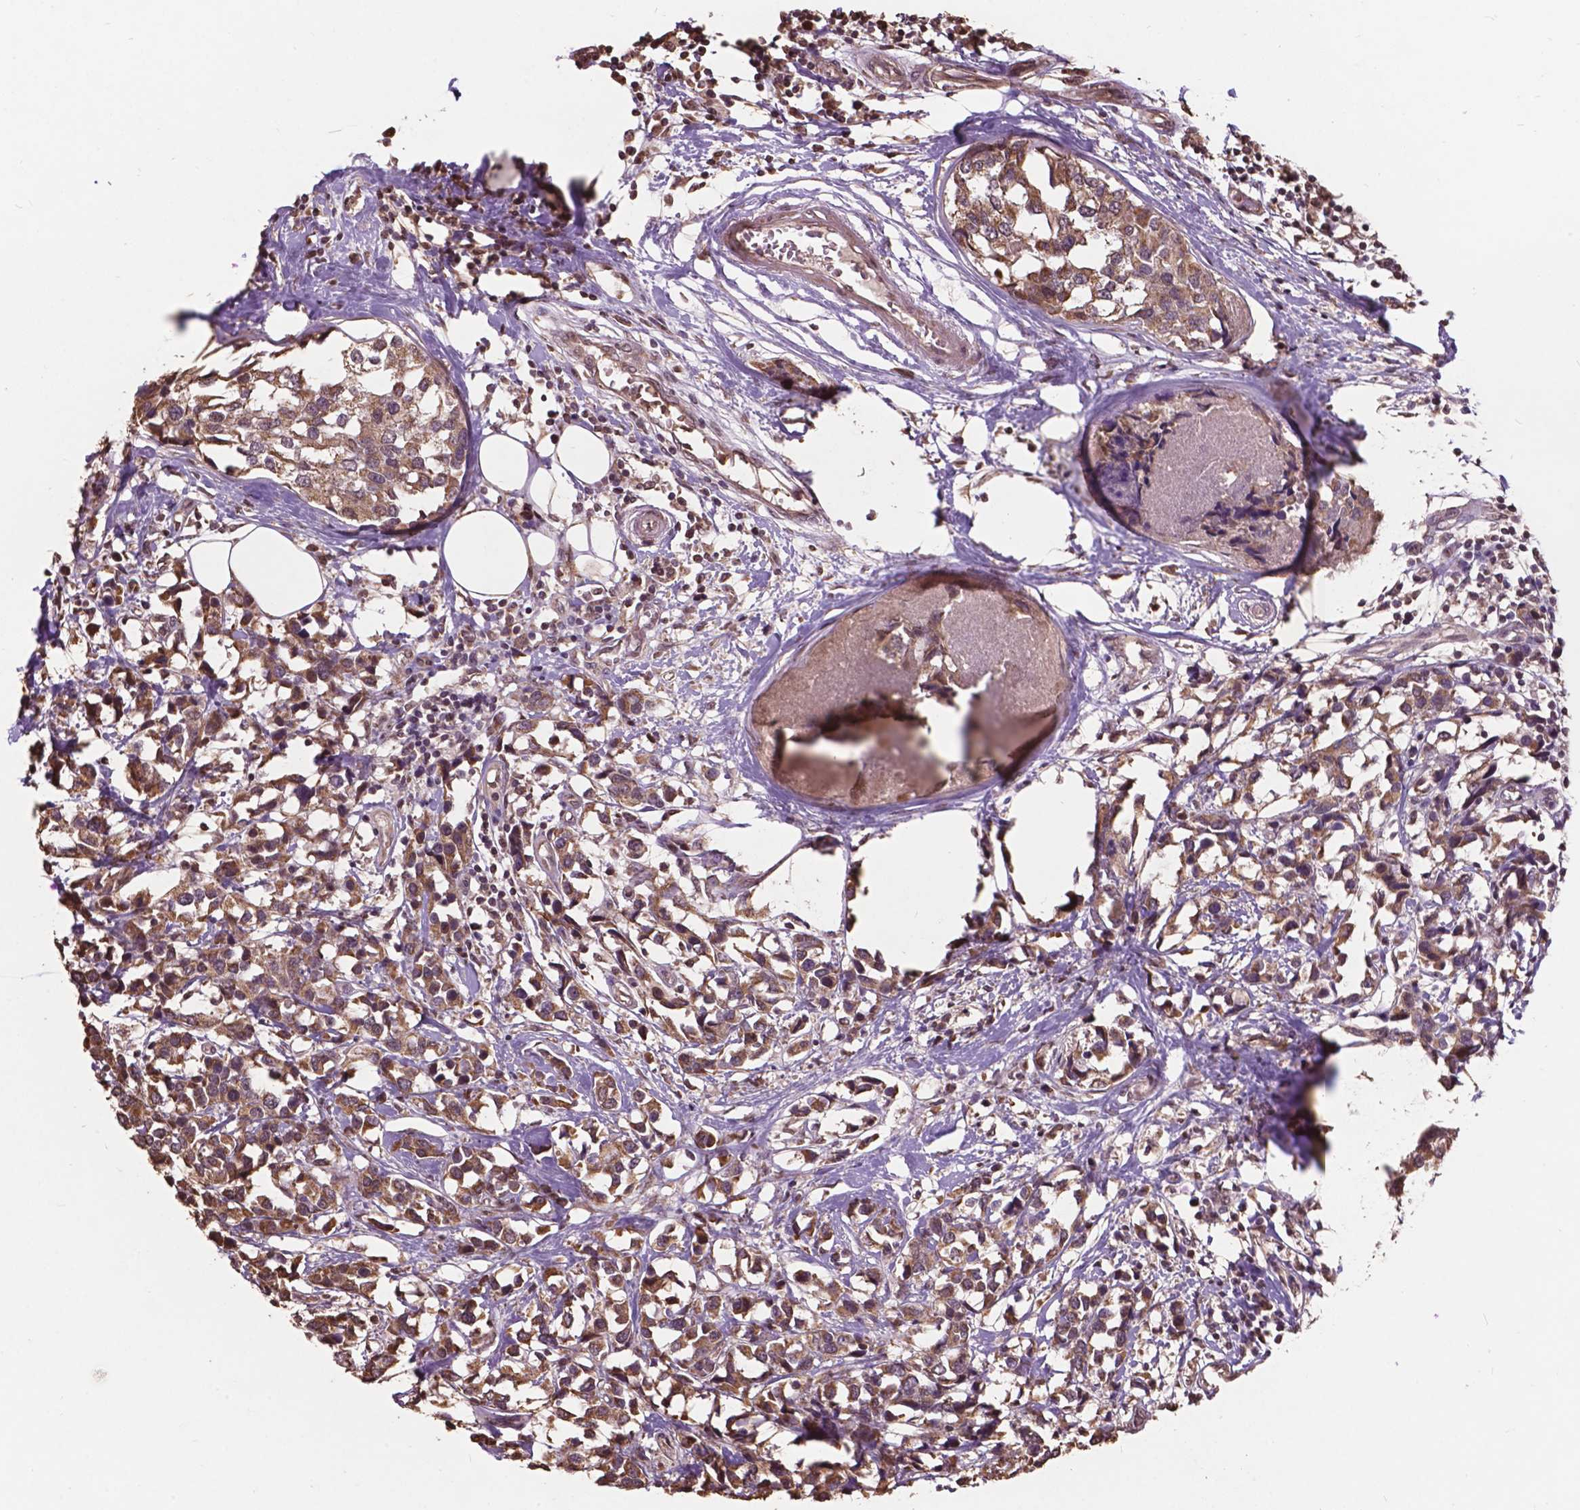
{"staining": {"intensity": "weak", "quantity": ">75%", "location": "cytoplasmic/membranous"}, "tissue": "breast cancer", "cell_type": "Tumor cells", "image_type": "cancer", "snomed": [{"axis": "morphology", "description": "Lobular carcinoma"}, {"axis": "topography", "description": "Breast"}], "caption": "Immunohistochemical staining of breast cancer (lobular carcinoma) shows weak cytoplasmic/membranous protein expression in about >75% of tumor cells.", "gene": "GLRA2", "patient": {"sex": "female", "age": 59}}